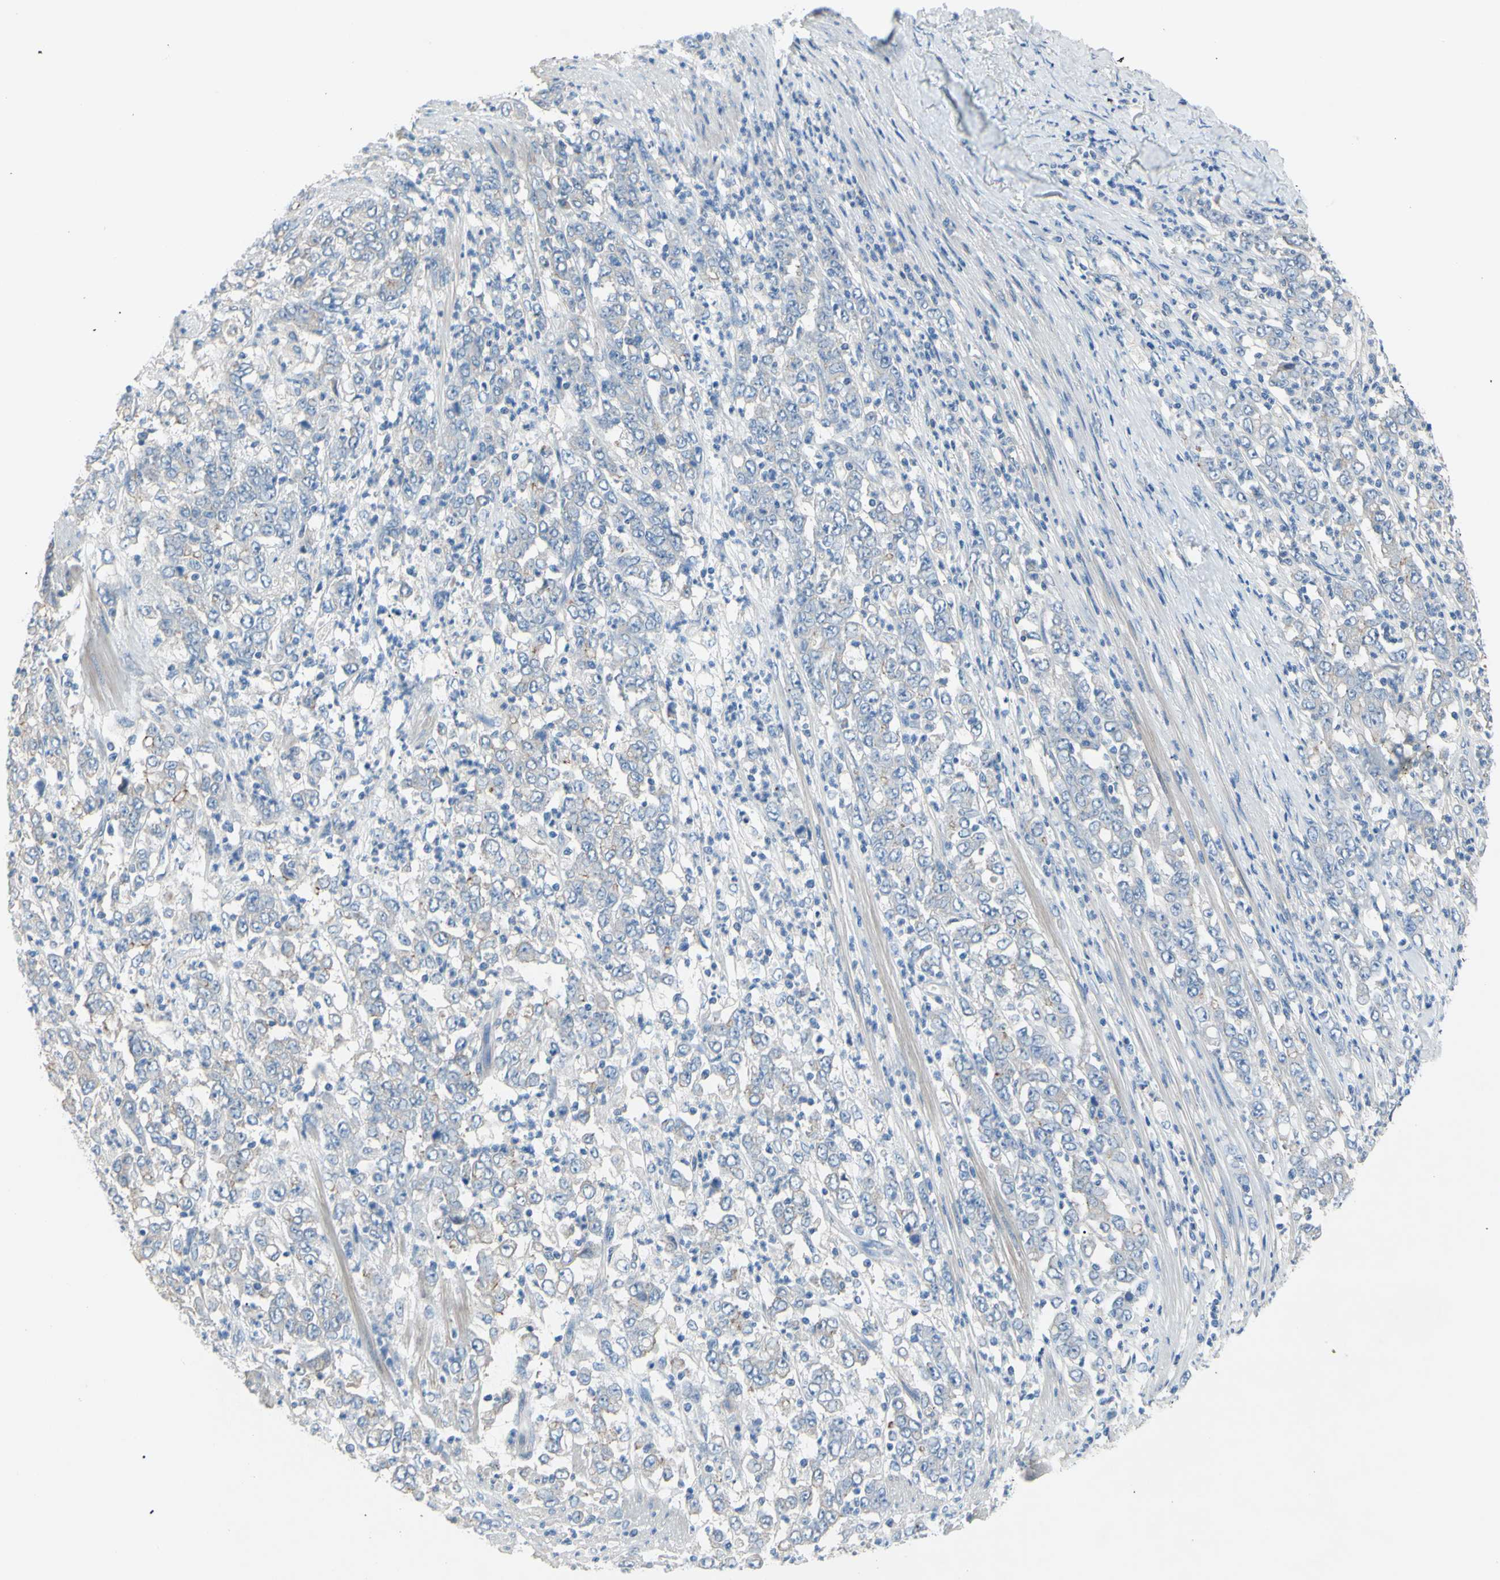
{"staining": {"intensity": "negative", "quantity": "none", "location": "none"}, "tissue": "stomach cancer", "cell_type": "Tumor cells", "image_type": "cancer", "snomed": [{"axis": "morphology", "description": "Adenocarcinoma, NOS"}, {"axis": "topography", "description": "Stomach, lower"}], "caption": "This is an immunohistochemistry (IHC) micrograph of stomach adenocarcinoma. There is no positivity in tumor cells.", "gene": "TMEM59L", "patient": {"sex": "female", "age": 71}}